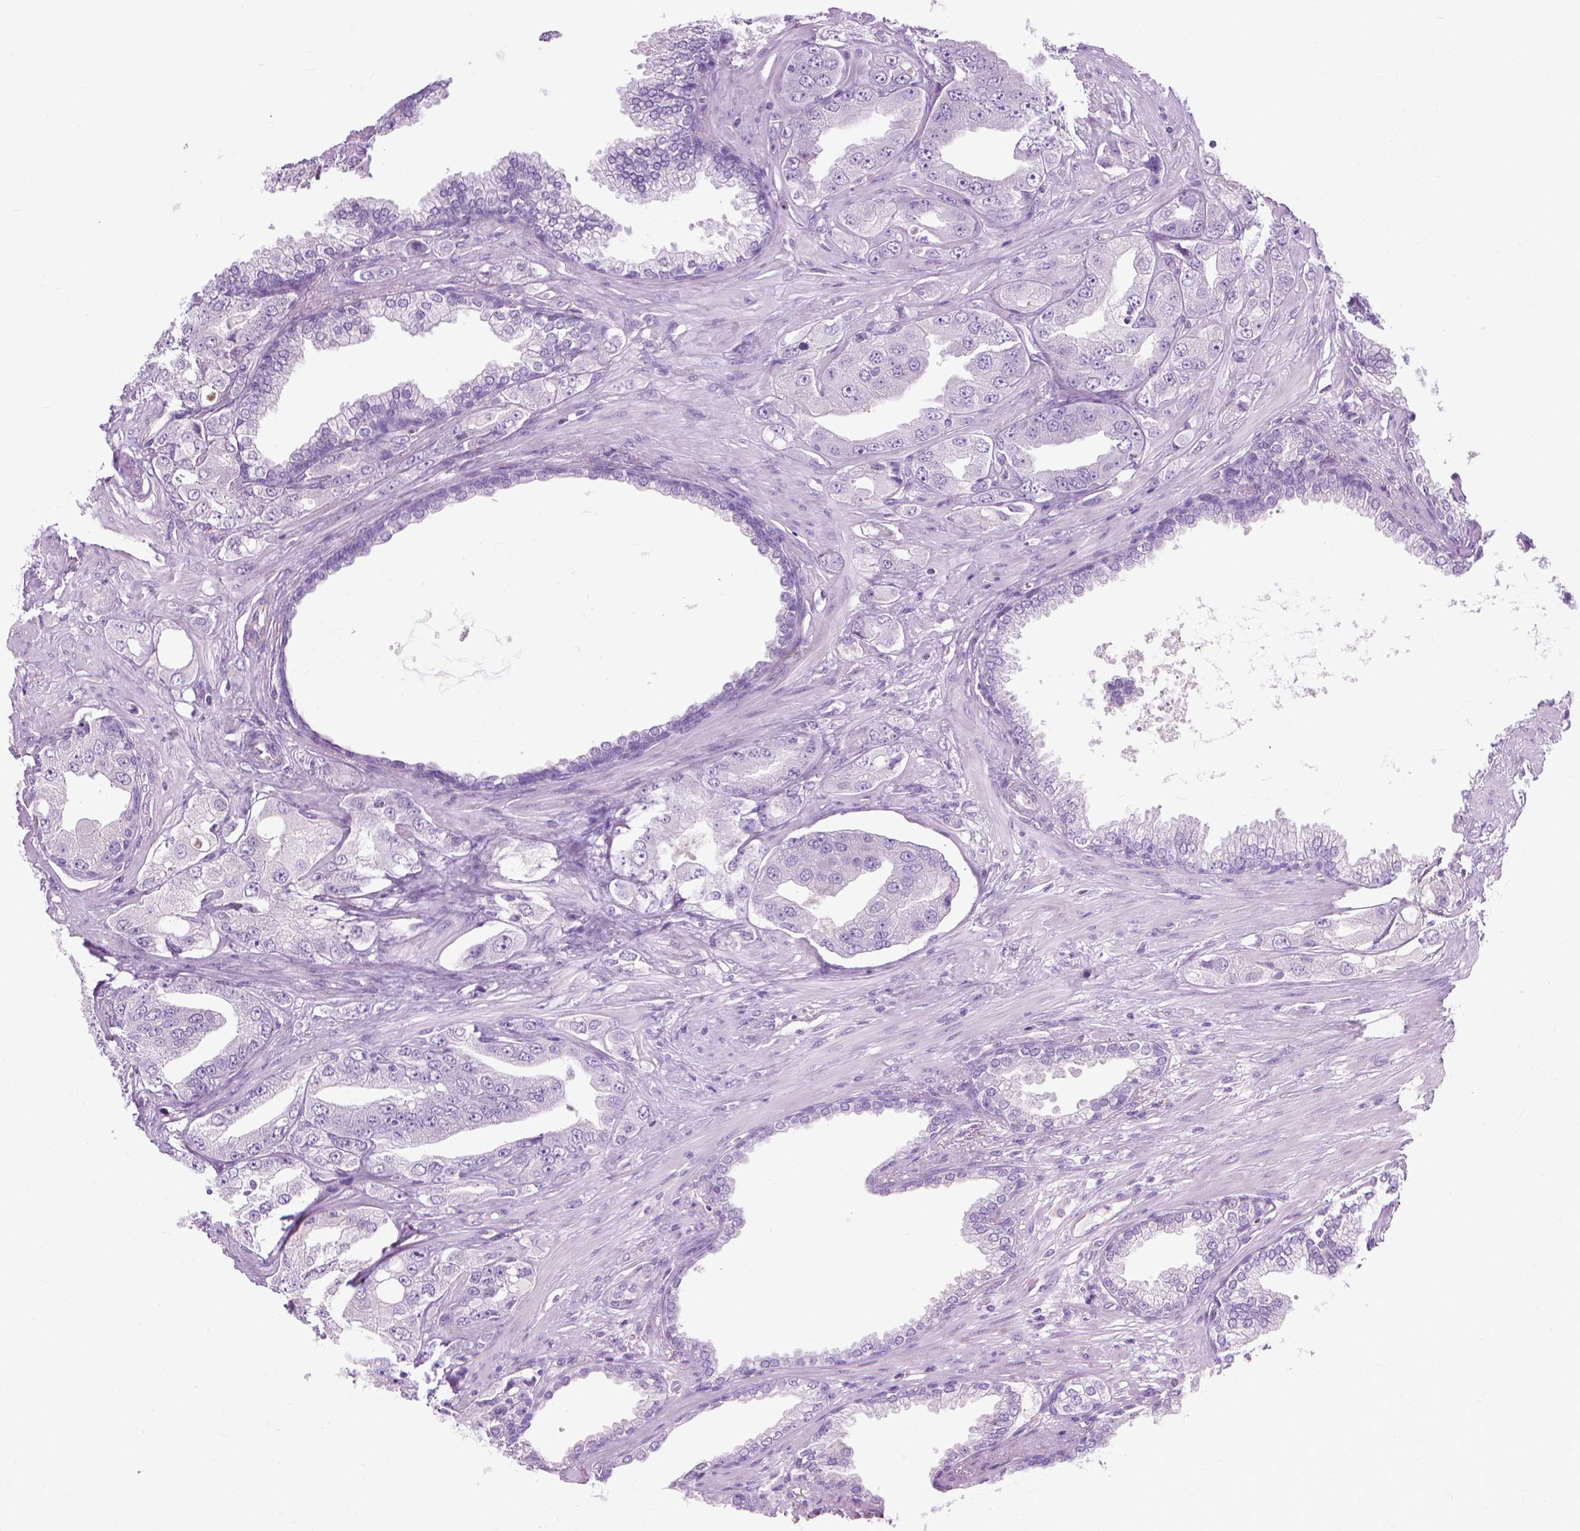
{"staining": {"intensity": "negative", "quantity": "none", "location": "none"}, "tissue": "prostate cancer", "cell_type": "Tumor cells", "image_type": "cancer", "snomed": [{"axis": "morphology", "description": "Adenocarcinoma, Low grade"}, {"axis": "topography", "description": "Prostate"}], "caption": "IHC histopathology image of neoplastic tissue: prostate low-grade adenocarcinoma stained with DAB exhibits no significant protein expression in tumor cells.", "gene": "KRT73", "patient": {"sex": "male", "age": 60}}